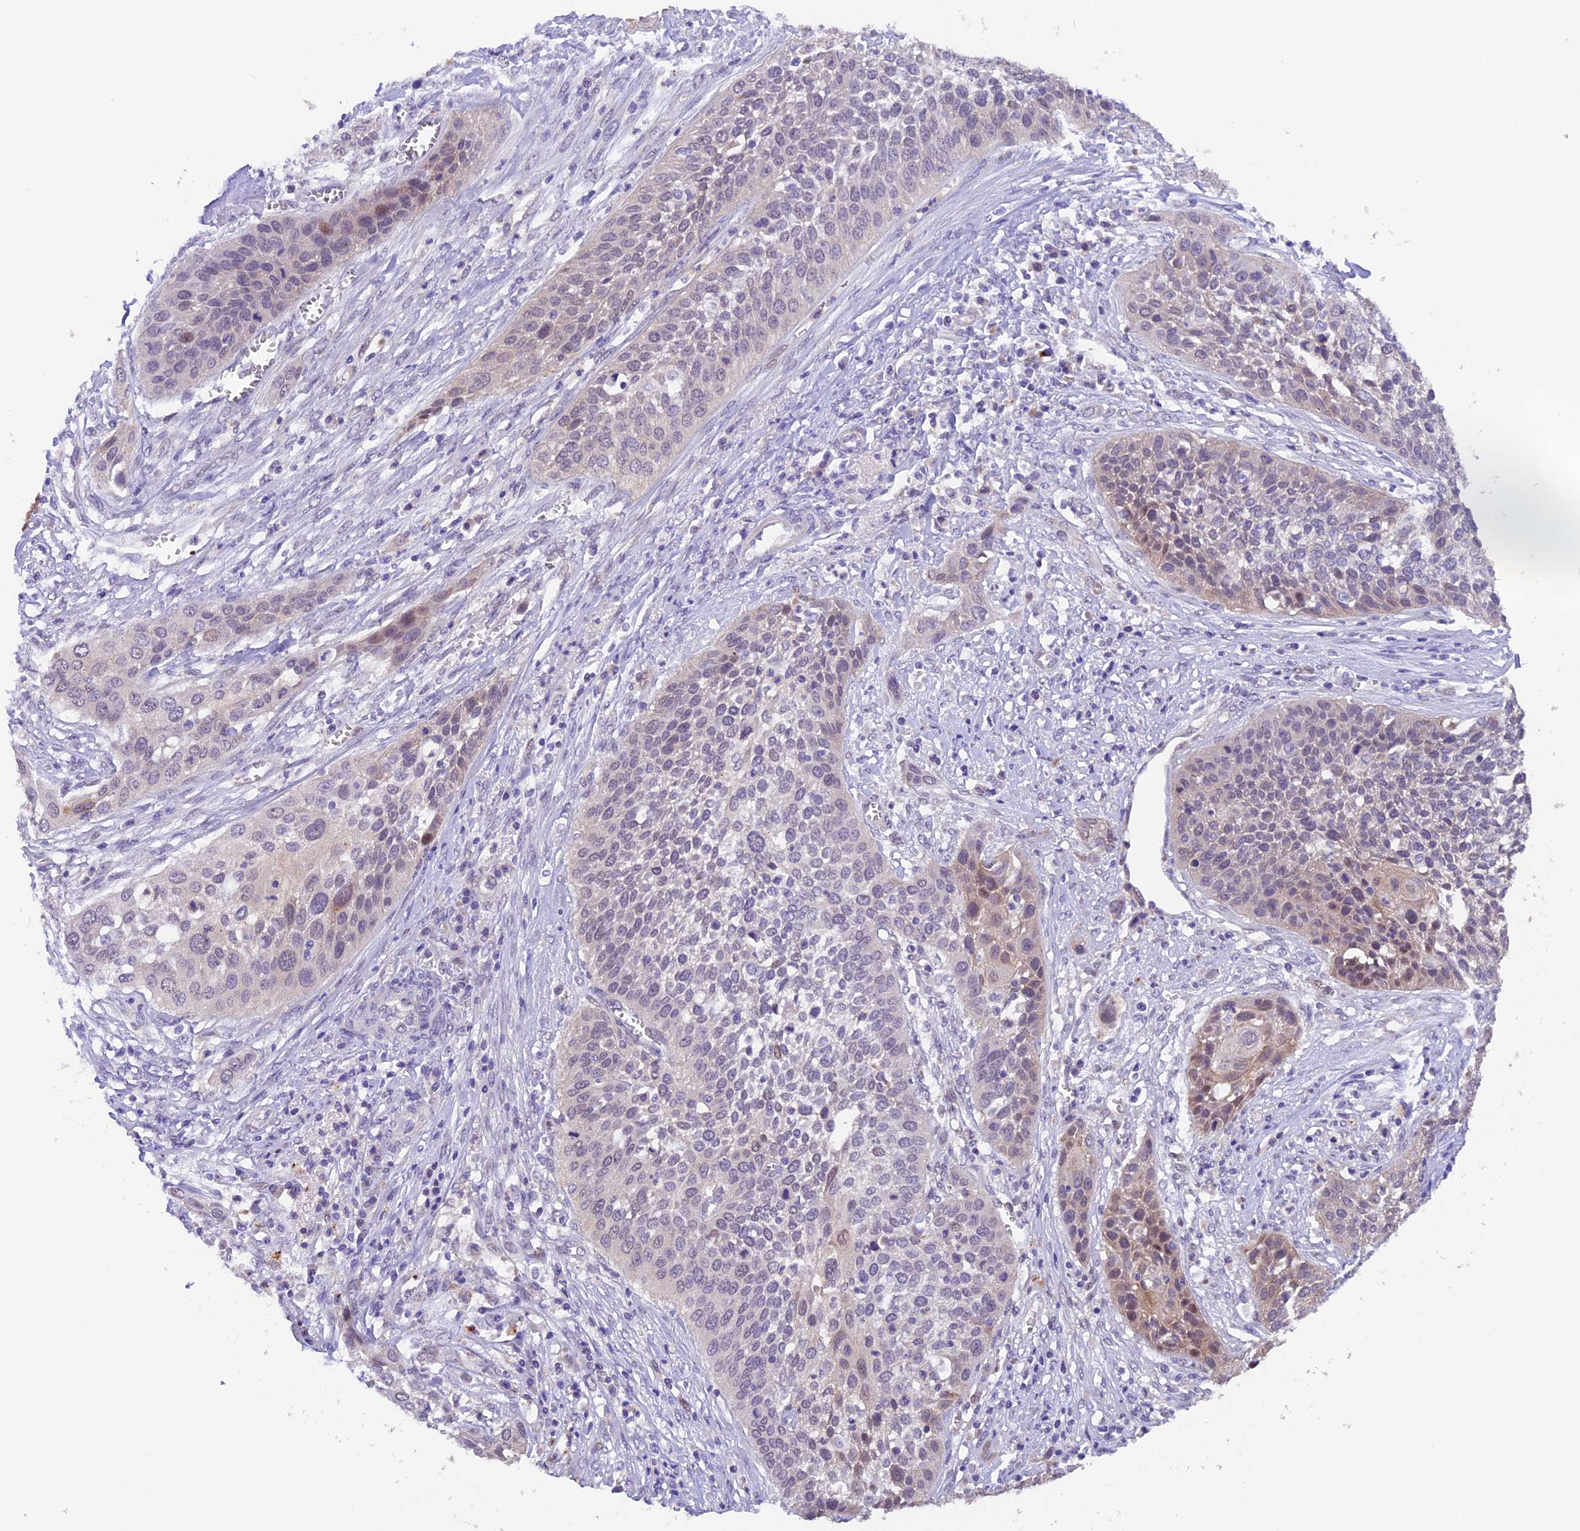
{"staining": {"intensity": "weak", "quantity": "<25%", "location": "cytoplasmic/membranous,nuclear"}, "tissue": "cervical cancer", "cell_type": "Tumor cells", "image_type": "cancer", "snomed": [{"axis": "morphology", "description": "Squamous cell carcinoma, NOS"}, {"axis": "topography", "description": "Cervix"}], "caption": "Immunohistochemistry image of human squamous cell carcinoma (cervical) stained for a protein (brown), which displays no staining in tumor cells.", "gene": "NCK2", "patient": {"sex": "female", "age": 34}}